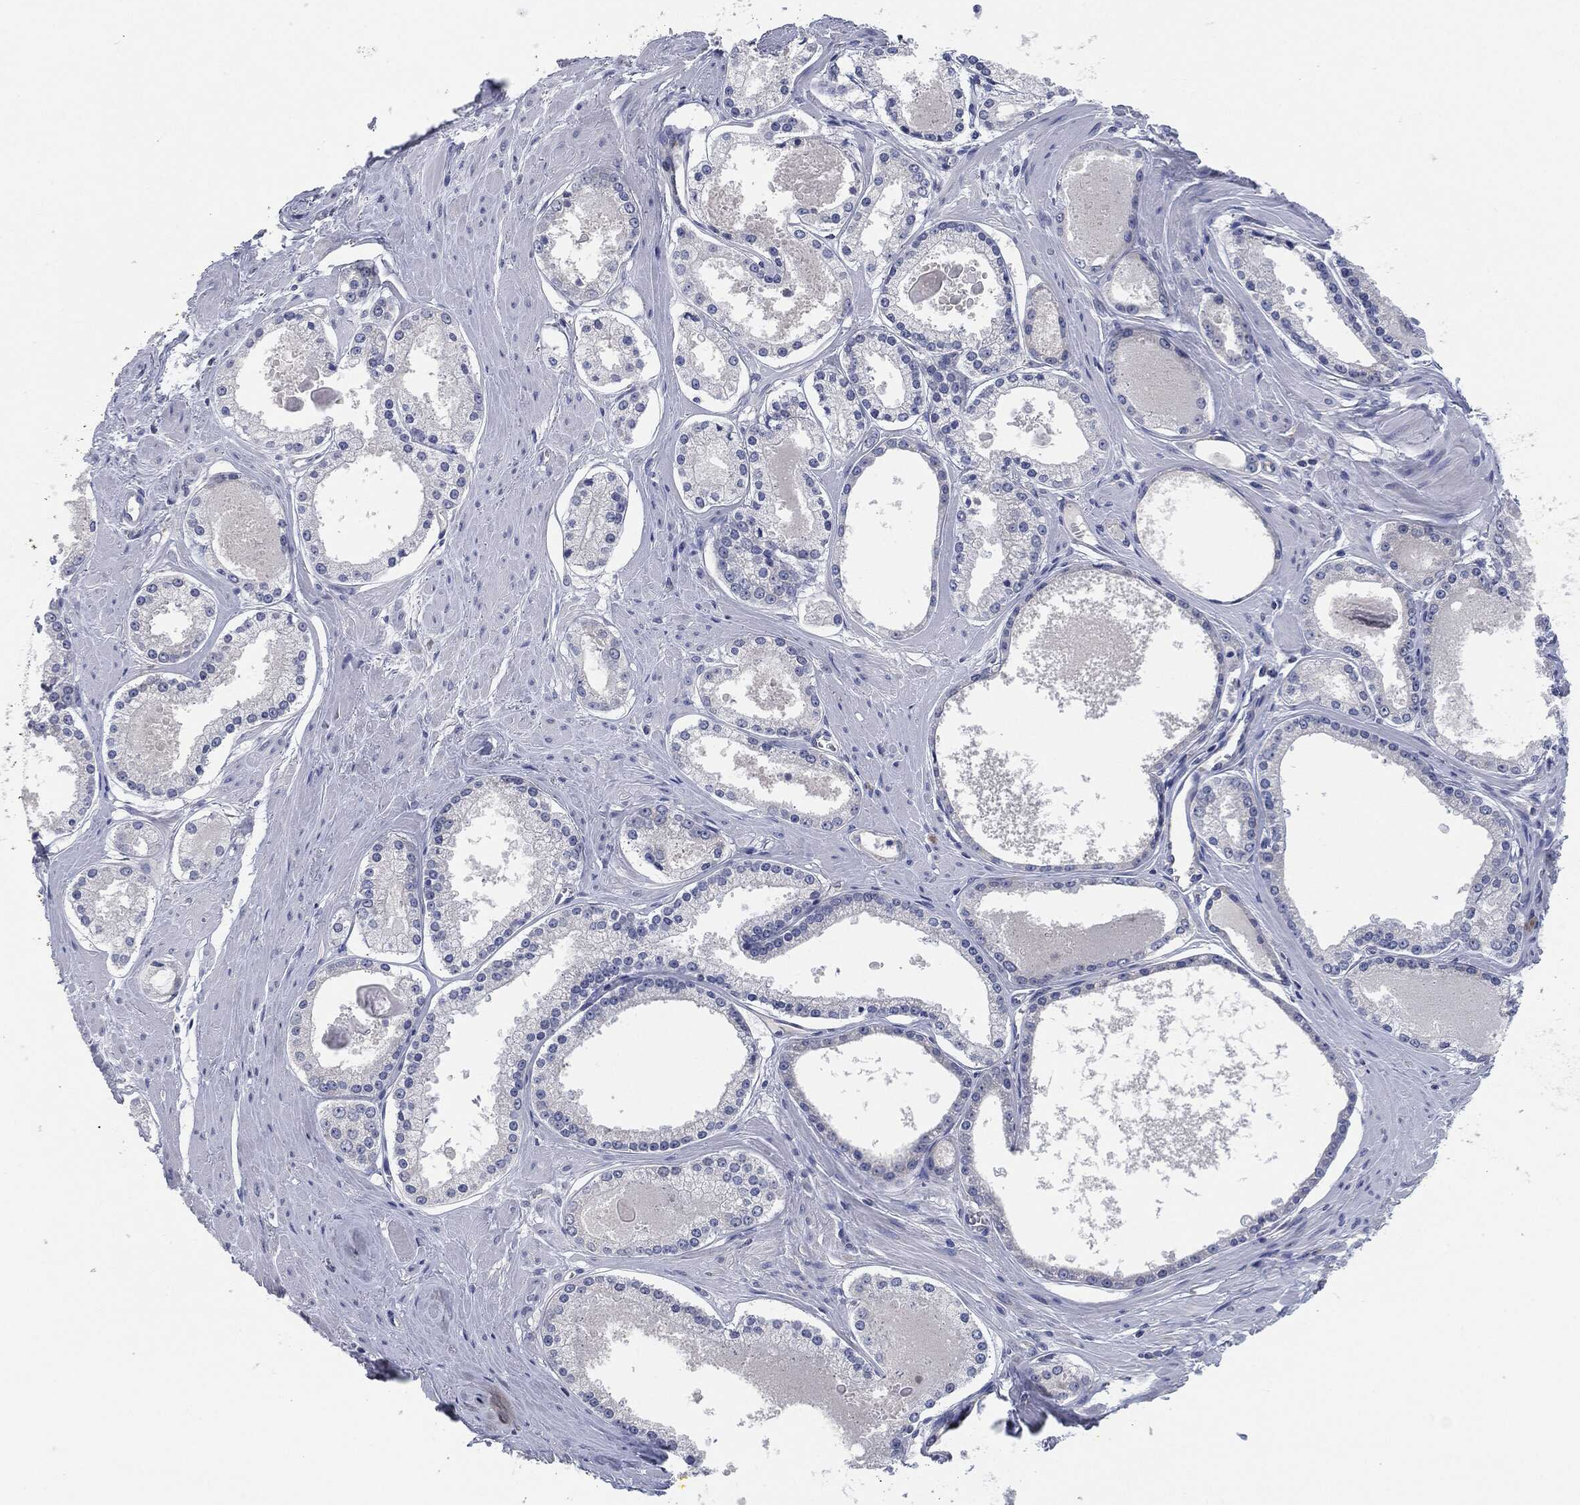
{"staining": {"intensity": "negative", "quantity": "none", "location": "none"}, "tissue": "prostate cancer", "cell_type": "Tumor cells", "image_type": "cancer", "snomed": [{"axis": "morphology", "description": "Adenocarcinoma, NOS"}, {"axis": "topography", "description": "Prostate"}], "caption": "This is a photomicrograph of immunohistochemistry (IHC) staining of prostate cancer, which shows no positivity in tumor cells. The staining was performed using DAB (3,3'-diaminobenzidine) to visualize the protein expression in brown, while the nuclei were stained in blue with hematoxylin (Magnification: 20x).", "gene": "SIGLEC9", "patient": {"sex": "male", "age": 61}}